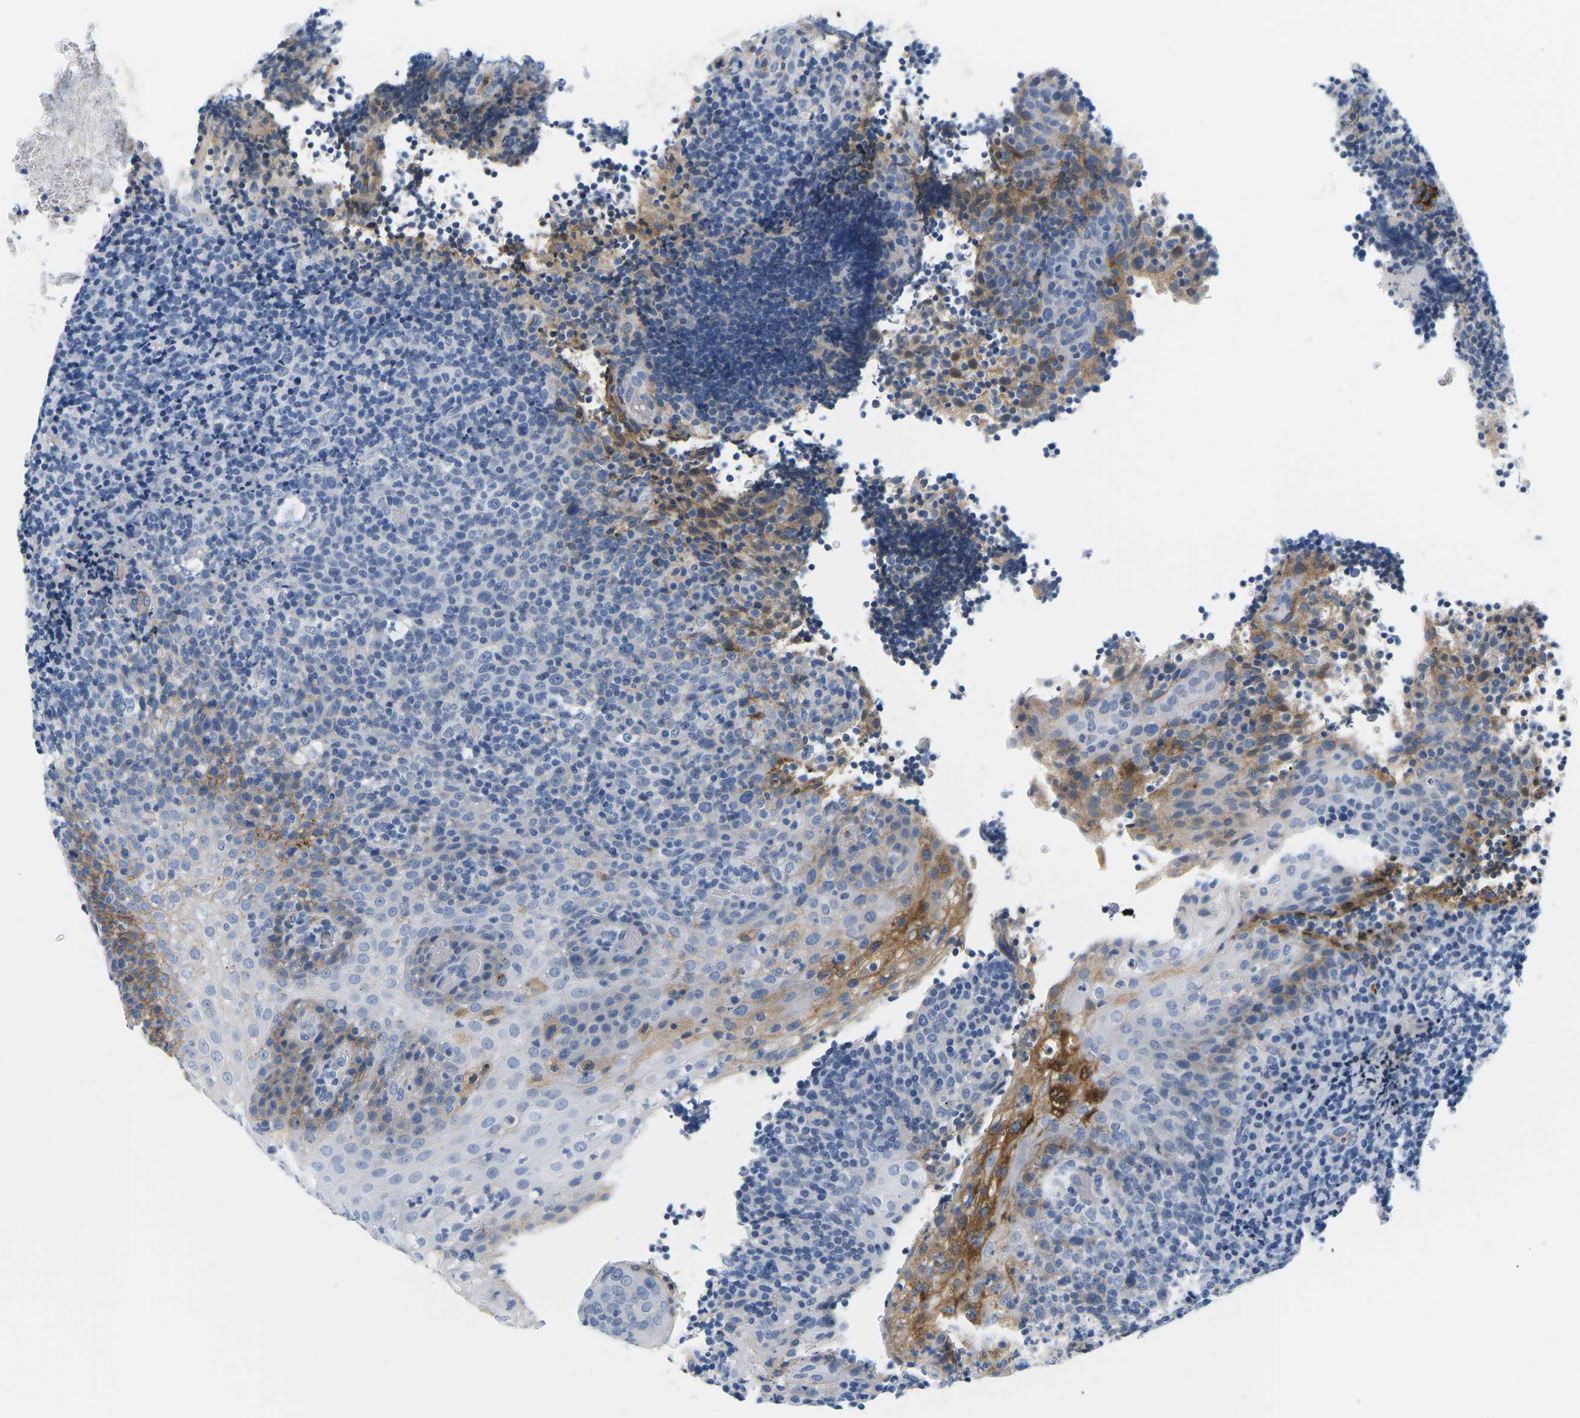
{"staining": {"intensity": "negative", "quantity": "none", "location": "none"}, "tissue": "lymphoma", "cell_type": "Tumor cells", "image_type": "cancer", "snomed": [{"axis": "morphology", "description": "Malignant lymphoma, non-Hodgkin's type, High grade"}, {"axis": "topography", "description": "Tonsil"}], "caption": "IHC micrograph of neoplastic tissue: high-grade malignant lymphoma, non-Hodgkin's type stained with DAB (3,3'-diaminobenzidine) displays no significant protein staining in tumor cells.", "gene": "APOB", "patient": {"sex": "female", "age": 36}}